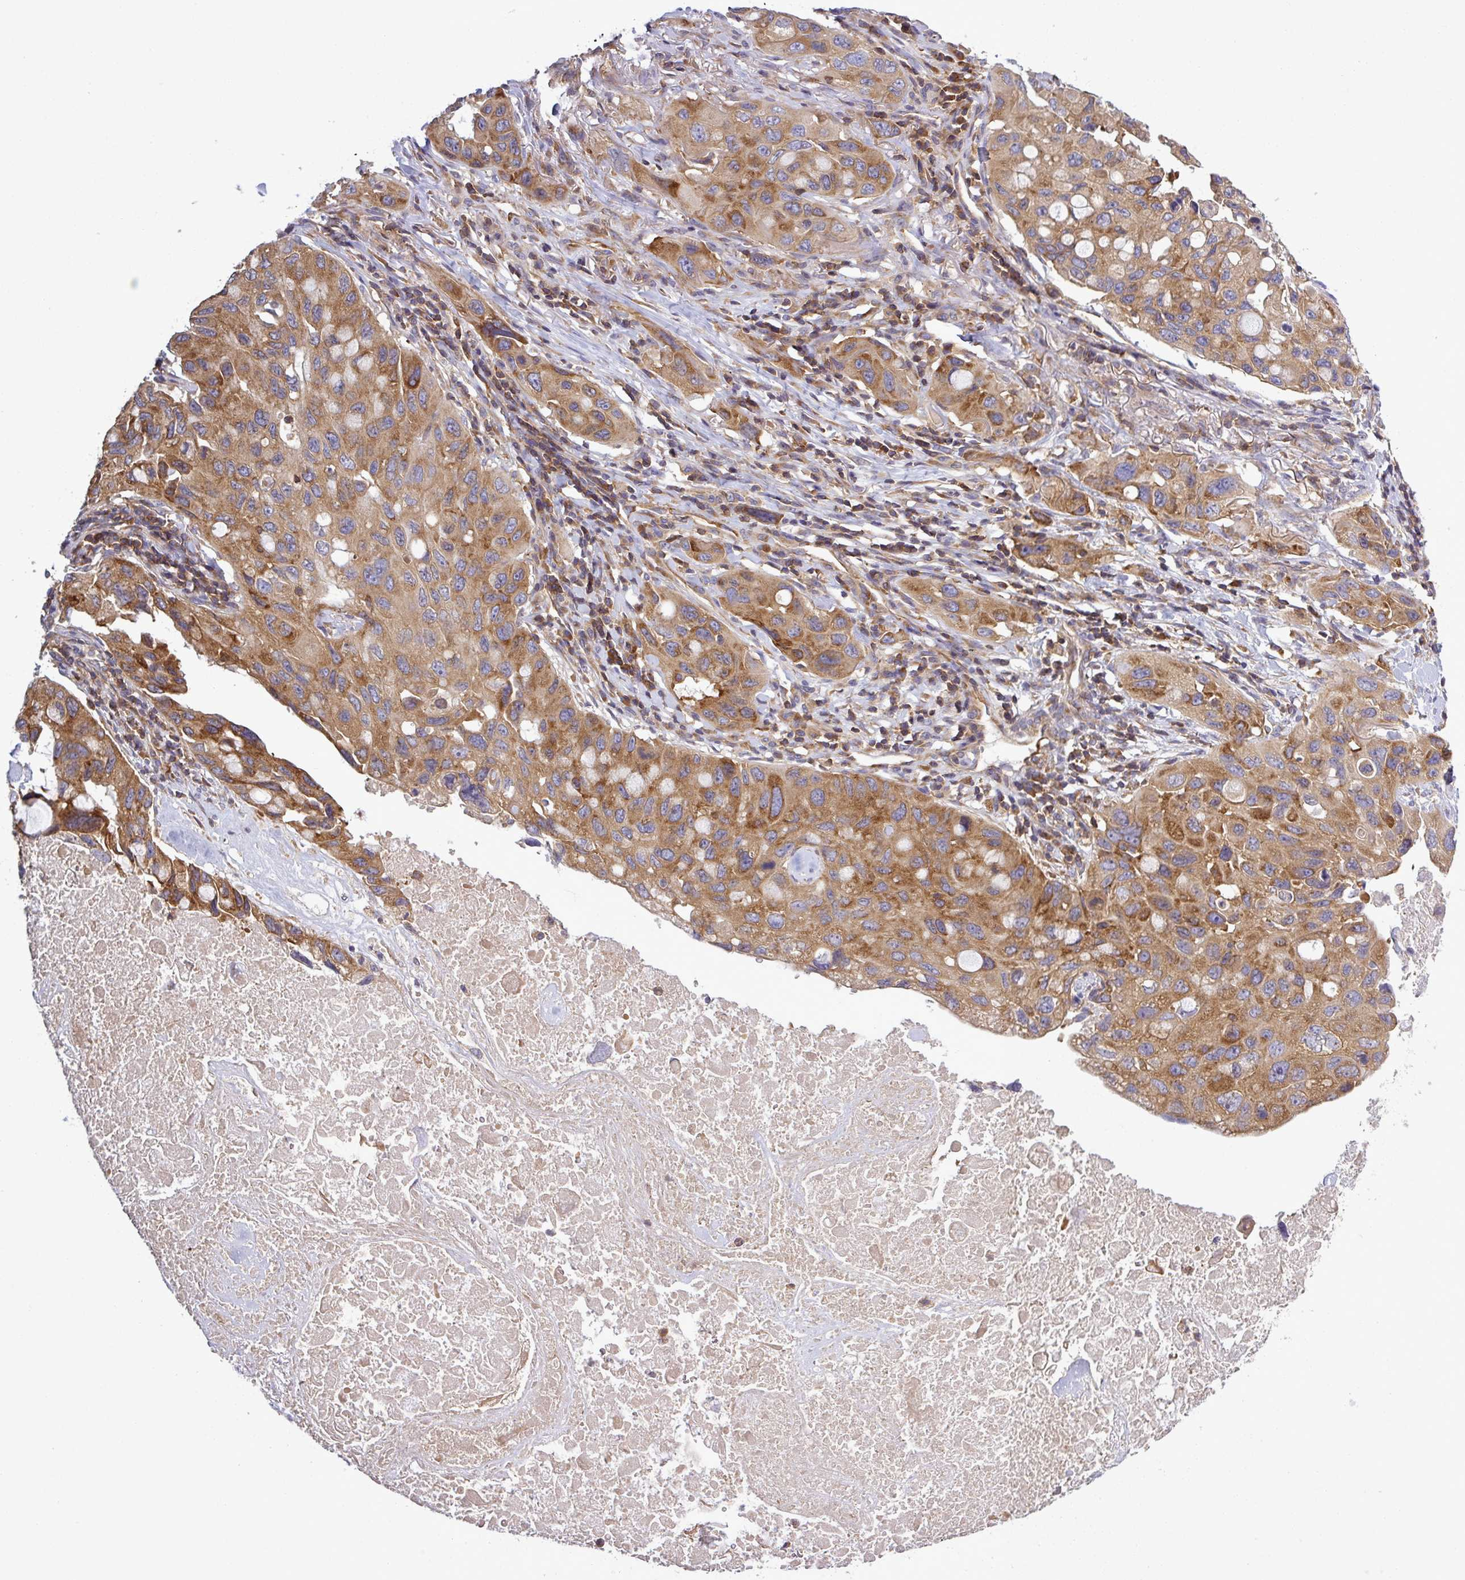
{"staining": {"intensity": "moderate", "quantity": ">75%", "location": "cytoplasmic/membranous"}, "tissue": "lung cancer", "cell_type": "Tumor cells", "image_type": "cancer", "snomed": [{"axis": "morphology", "description": "Squamous cell carcinoma, NOS"}, {"axis": "topography", "description": "Lung"}], "caption": "IHC of human squamous cell carcinoma (lung) displays medium levels of moderate cytoplasmic/membranous expression in approximately >75% of tumor cells.", "gene": "LRRC74B", "patient": {"sex": "female", "age": 73}}